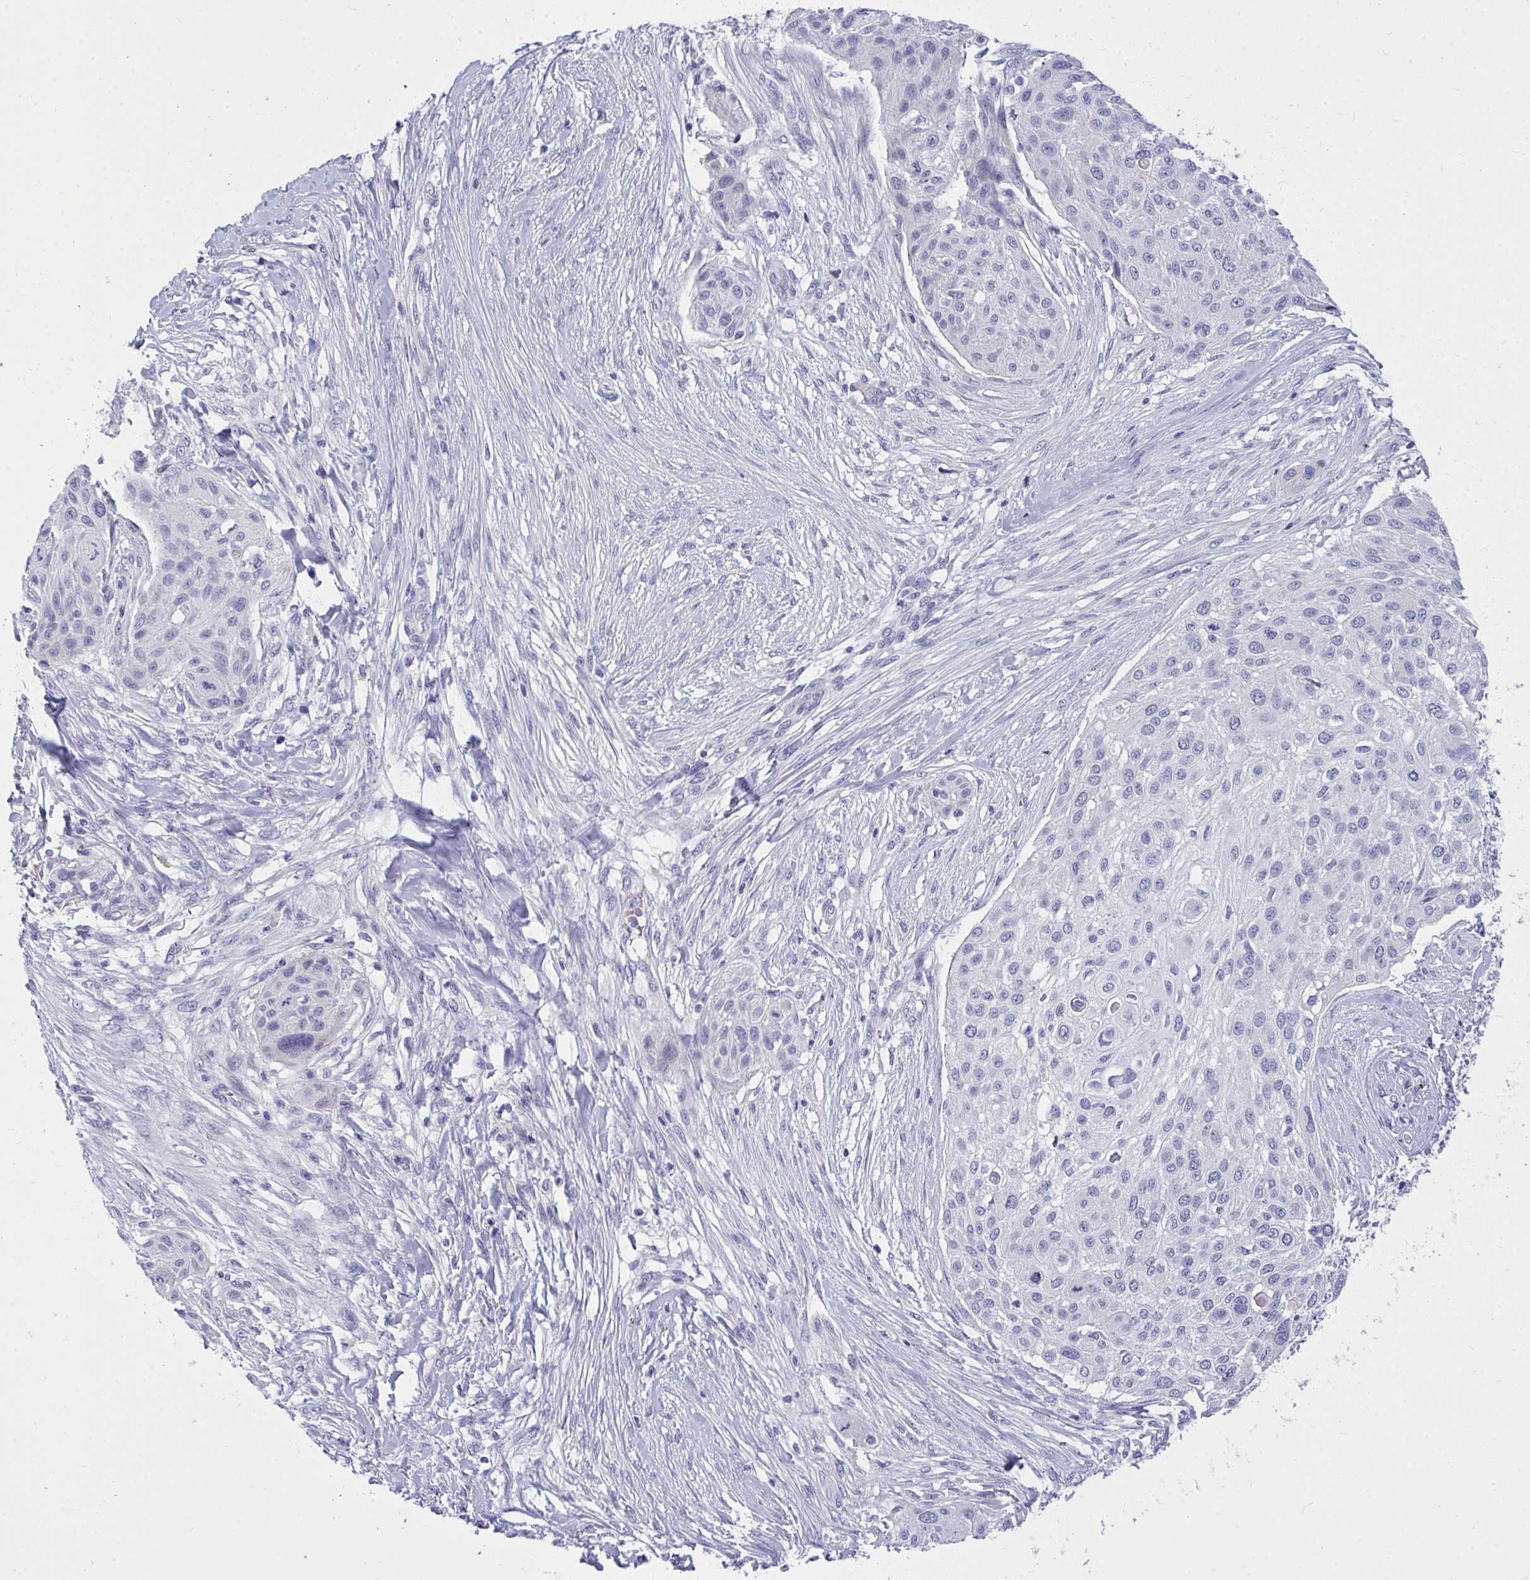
{"staining": {"intensity": "negative", "quantity": "none", "location": "none"}, "tissue": "skin cancer", "cell_type": "Tumor cells", "image_type": "cancer", "snomed": [{"axis": "morphology", "description": "Squamous cell carcinoma, NOS"}, {"axis": "topography", "description": "Skin"}], "caption": "There is no significant positivity in tumor cells of skin cancer.", "gene": "TSBP1", "patient": {"sex": "female", "age": 87}}